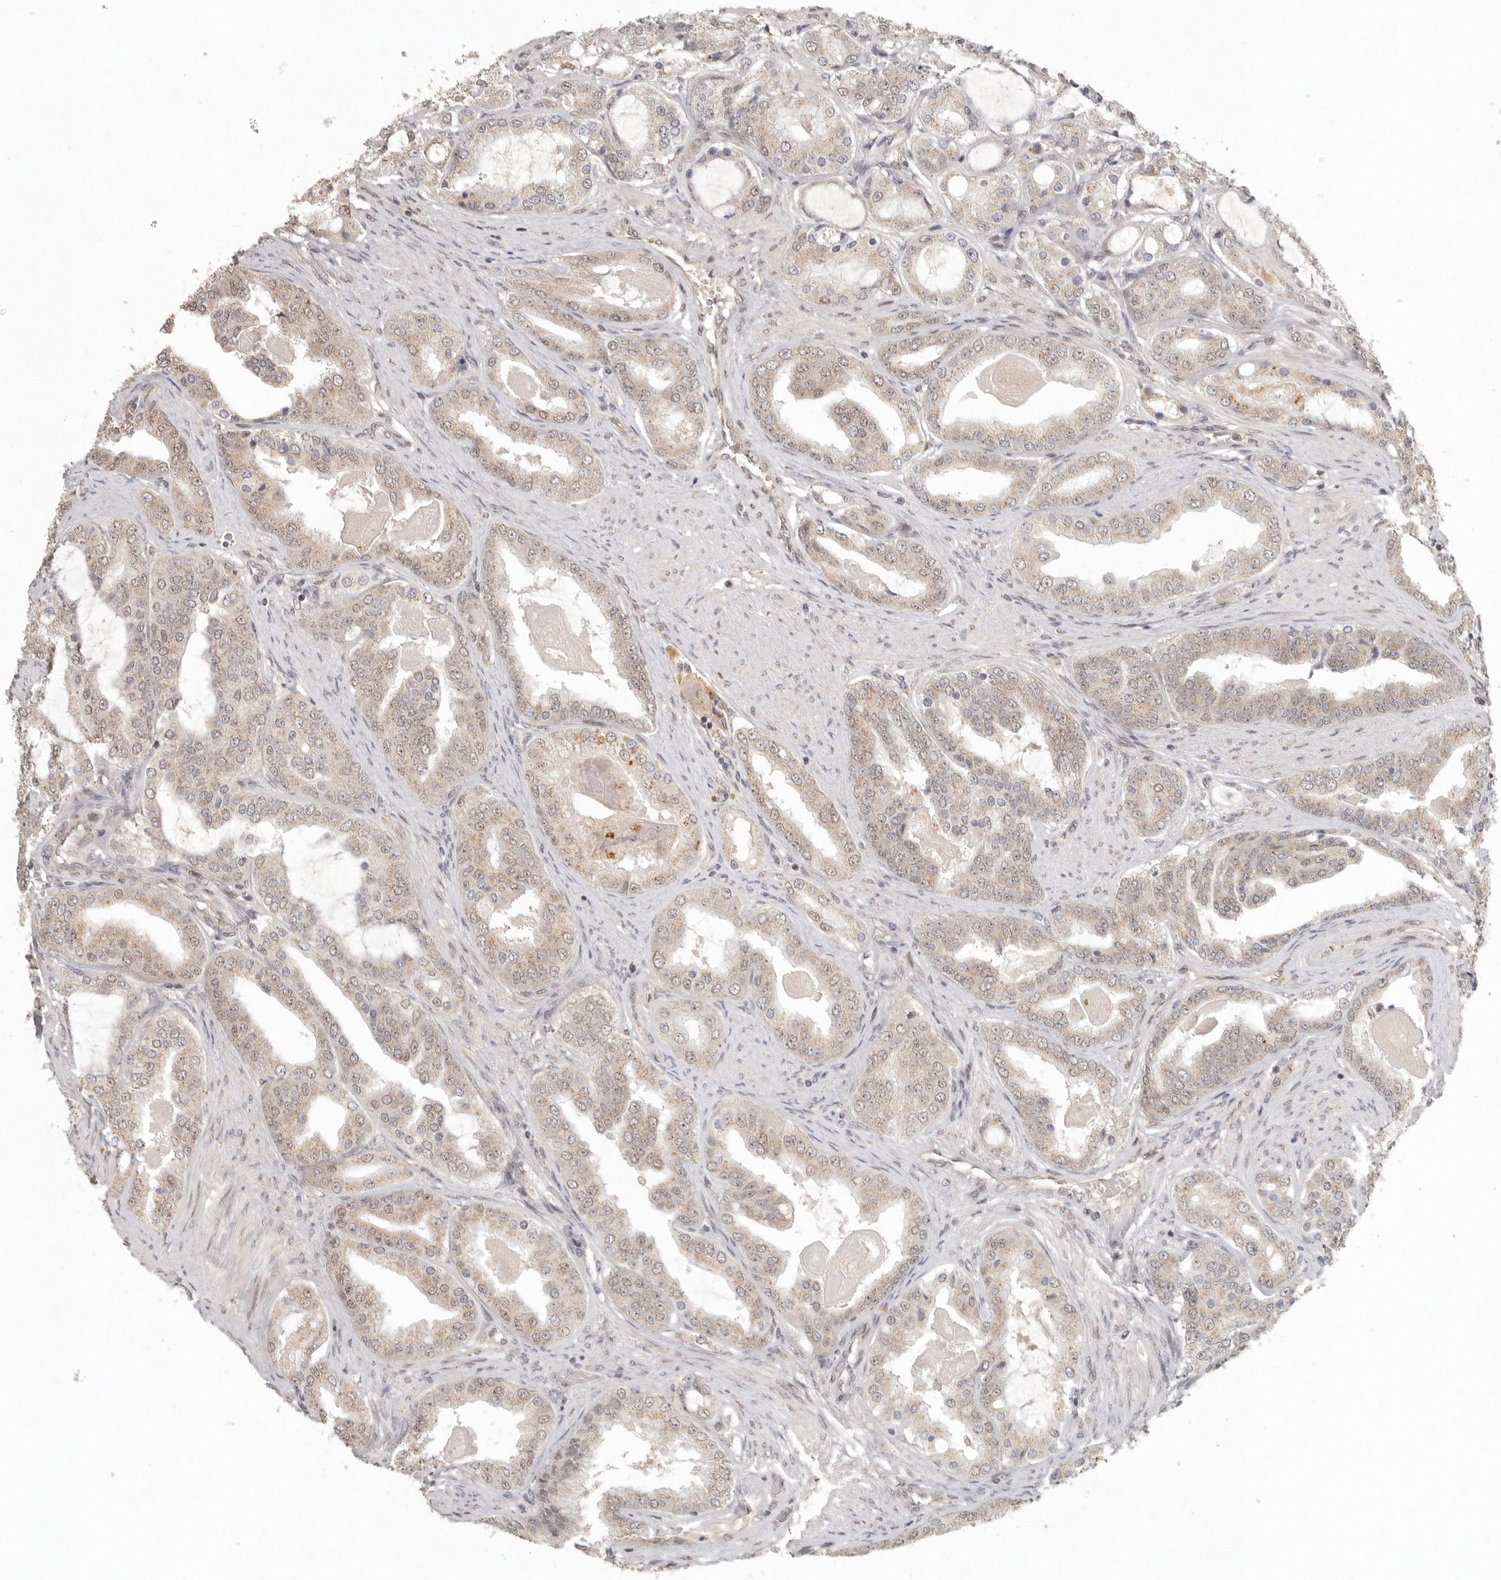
{"staining": {"intensity": "weak", "quantity": ">75%", "location": "cytoplasmic/membranous,nuclear"}, "tissue": "prostate cancer", "cell_type": "Tumor cells", "image_type": "cancer", "snomed": [{"axis": "morphology", "description": "Adenocarcinoma, High grade"}, {"axis": "topography", "description": "Prostate"}], "caption": "Immunohistochemistry photomicrograph of neoplastic tissue: prostate cancer stained using immunohistochemistry (IHC) displays low levels of weak protein expression localized specifically in the cytoplasmic/membranous and nuclear of tumor cells, appearing as a cytoplasmic/membranous and nuclear brown color.", "gene": "LRRC75A", "patient": {"sex": "male", "age": 60}}